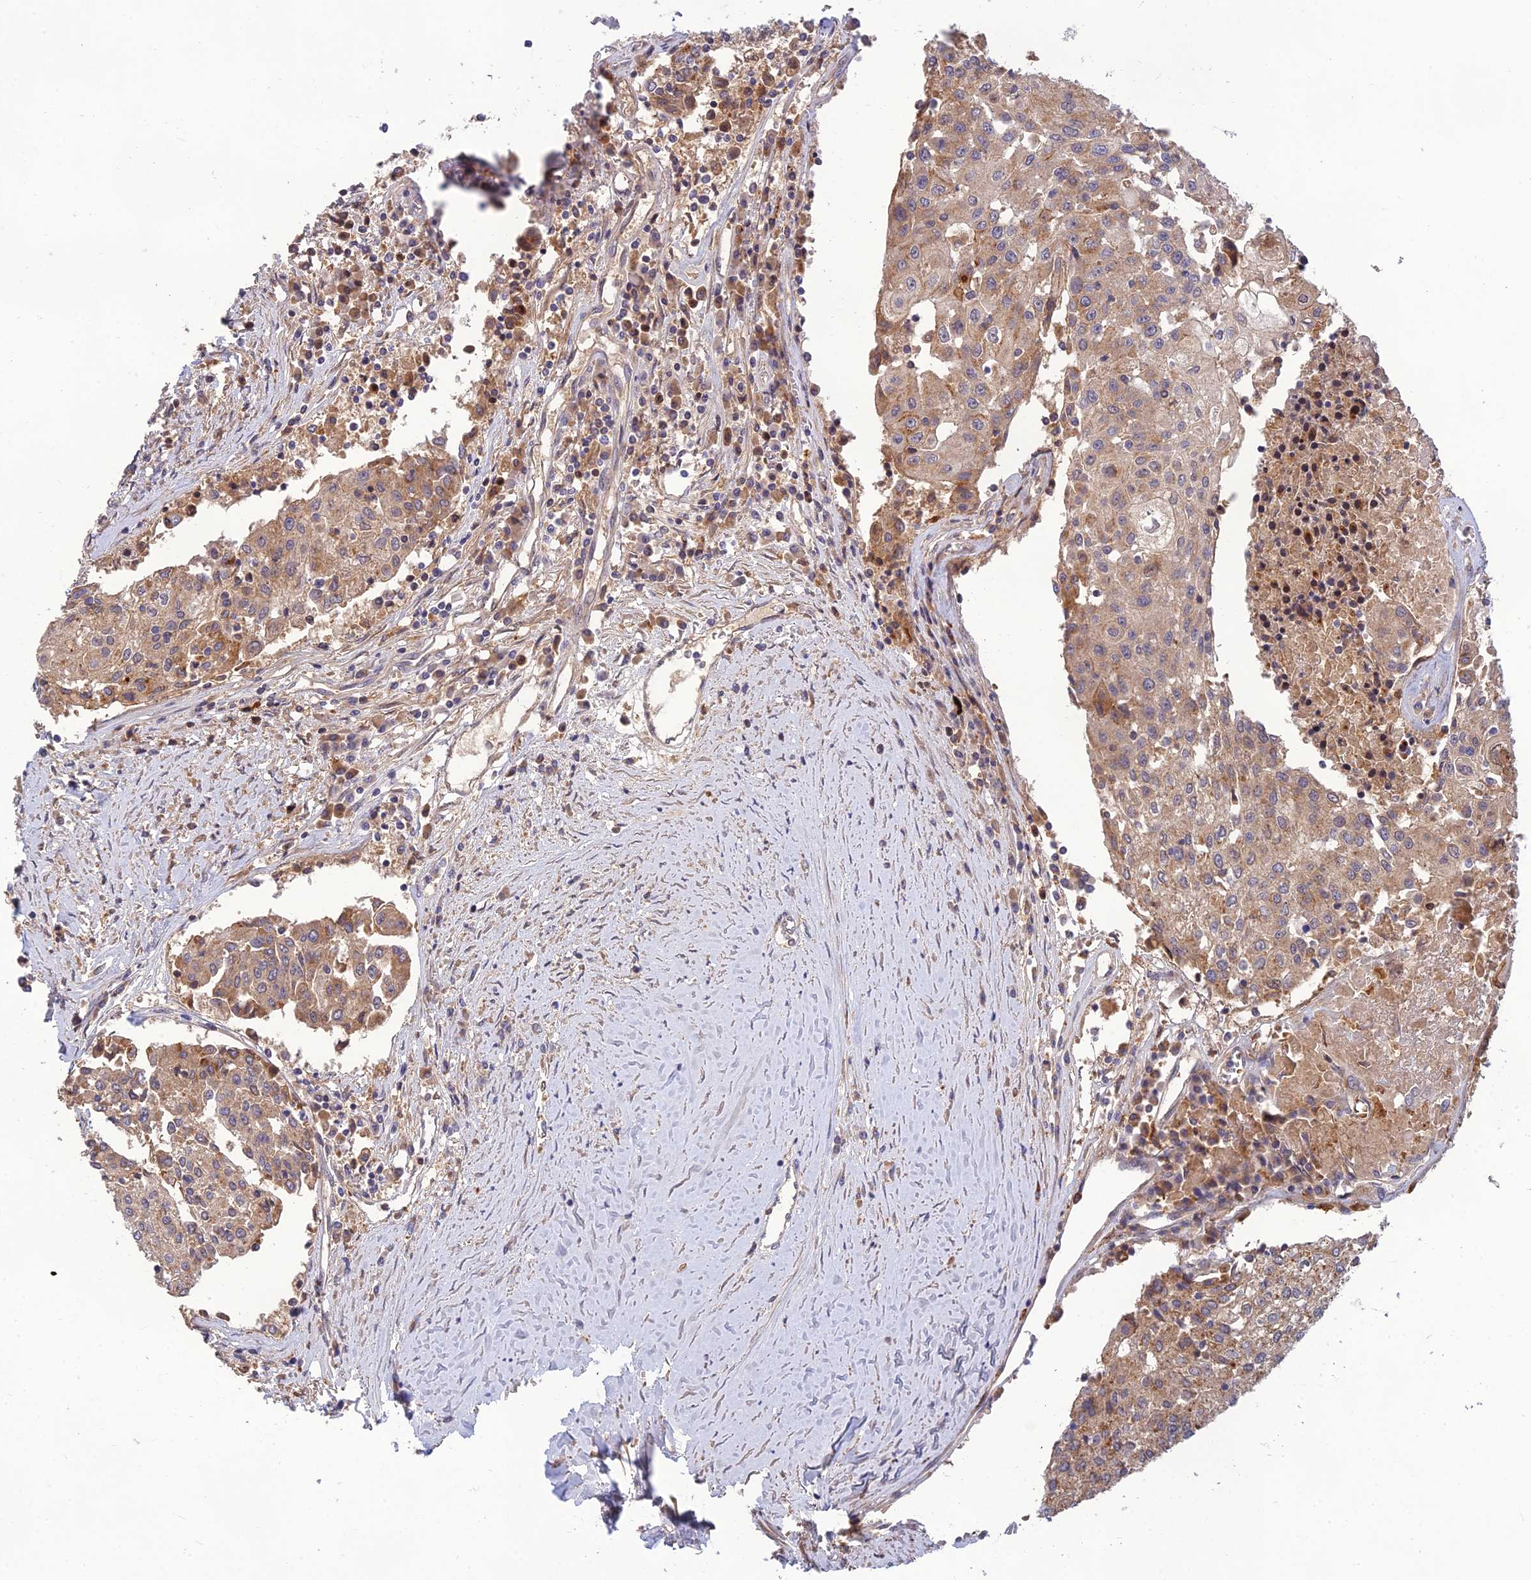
{"staining": {"intensity": "moderate", "quantity": "<25%", "location": "cytoplasmic/membranous"}, "tissue": "urothelial cancer", "cell_type": "Tumor cells", "image_type": "cancer", "snomed": [{"axis": "morphology", "description": "Urothelial carcinoma, High grade"}, {"axis": "topography", "description": "Urinary bladder"}], "caption": "Immunohistochemistry (IHC) histopathology image of neoplastic tissue: high-grade urothelial carcinoma stained using immunohistochemistry displays low levels of moderate protein expression localized specifically in the cytoplasmic/membranous of tumor cells, appearing as a cytoplasmic/membranous brown color.", "gene": "FAM151B", "patient": {"sex": "female", "age": 85}}